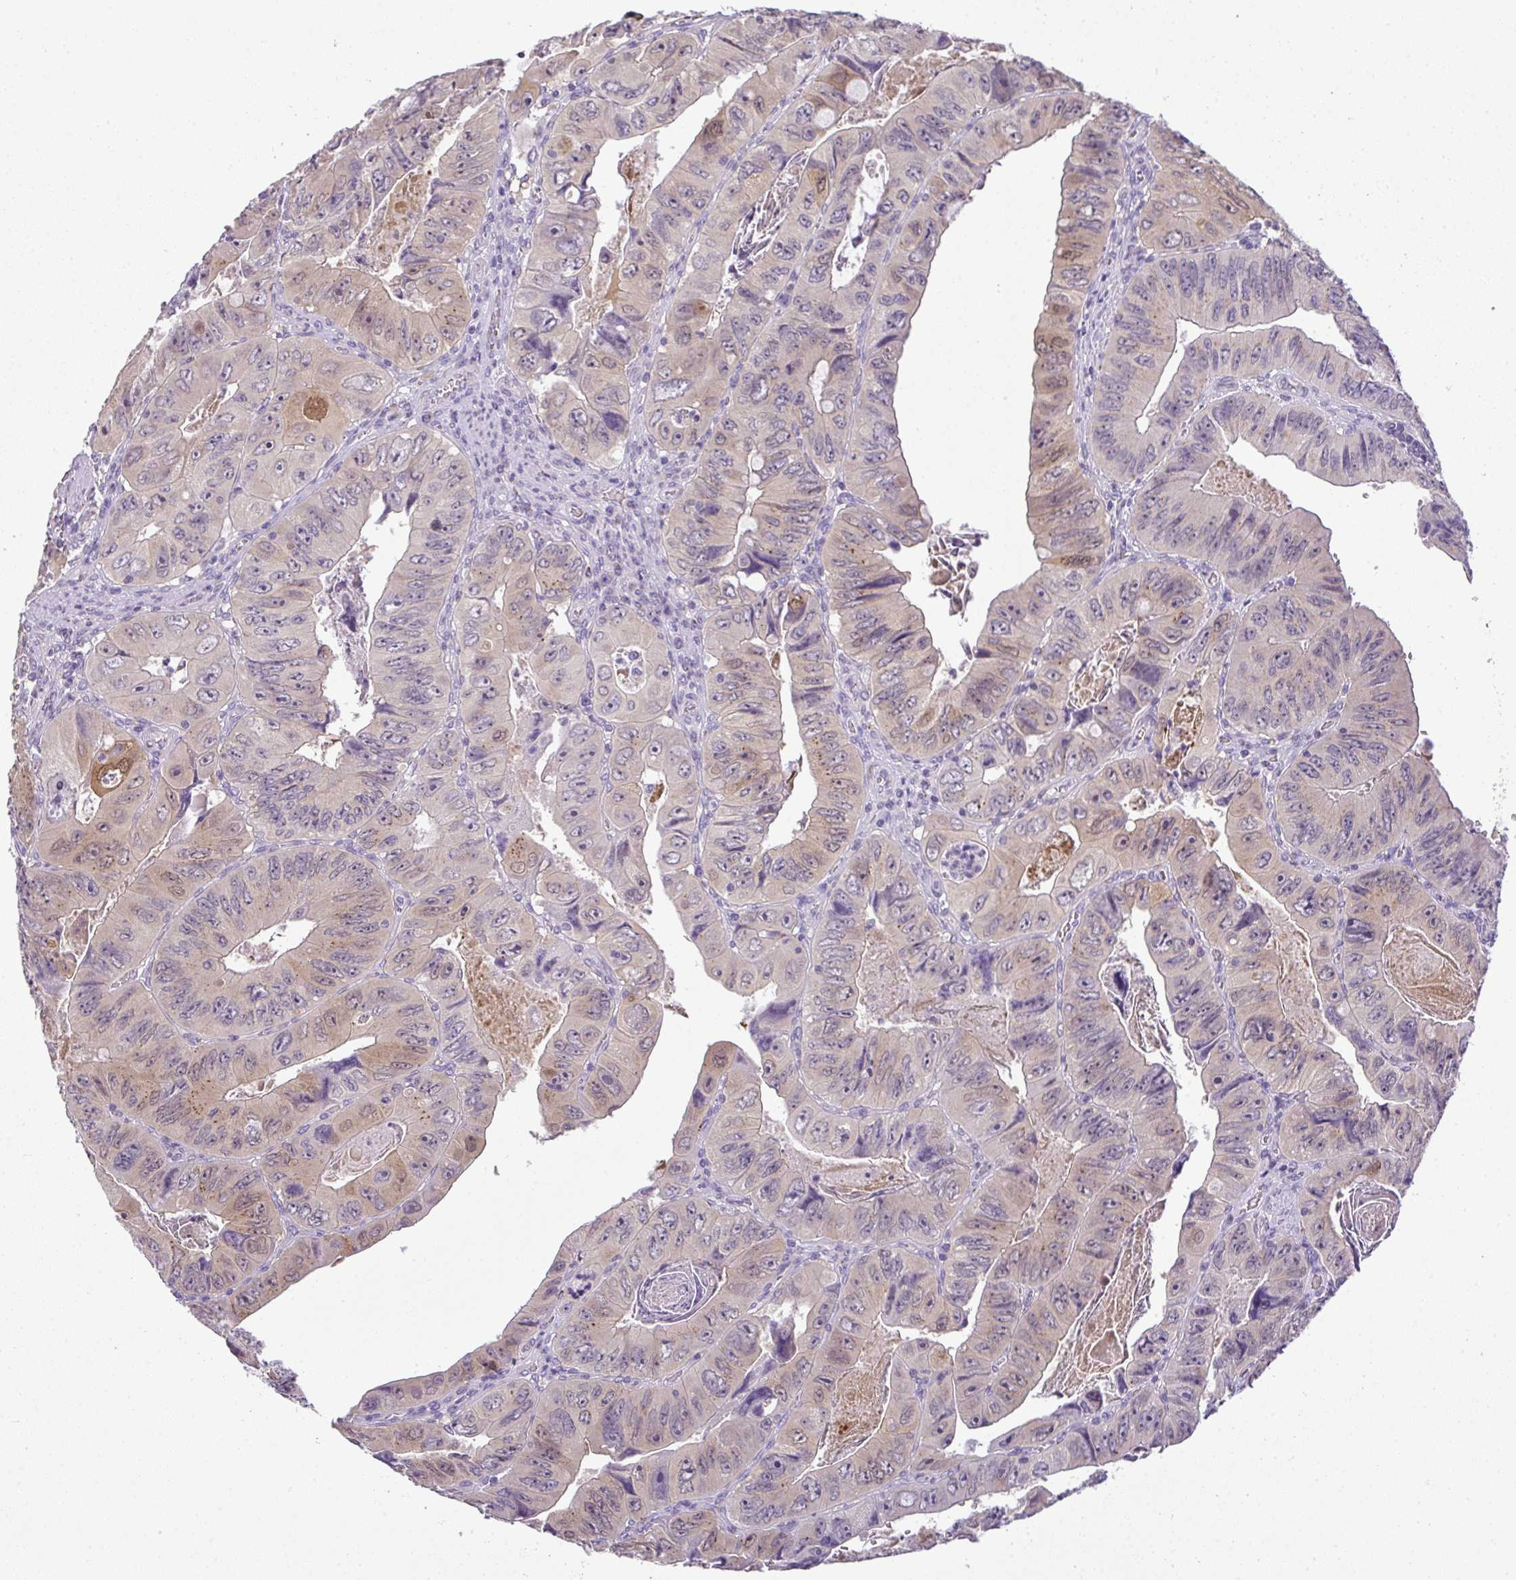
{"staining": {"intensity": "weak", "quantity": "<25%", "location": "cytoplasmic/membranous,nuclear"}, "tissue": "colorectal cancer", "cell_type": "Tumor cells", "image_type": "cancer", "snomed": [{"axis": "morphology", "description": "Adenocarcinoma, NOS"}, {"axis": "topography", "description": "Colon"}], "caption": "Adenocarcinoma (colorectal) stained for a protein using immunohistochemistry (IHC) displays no positivity tumor cells.", "gene": "CMPK1", "patient": {"sex": "female", "age": 84}}